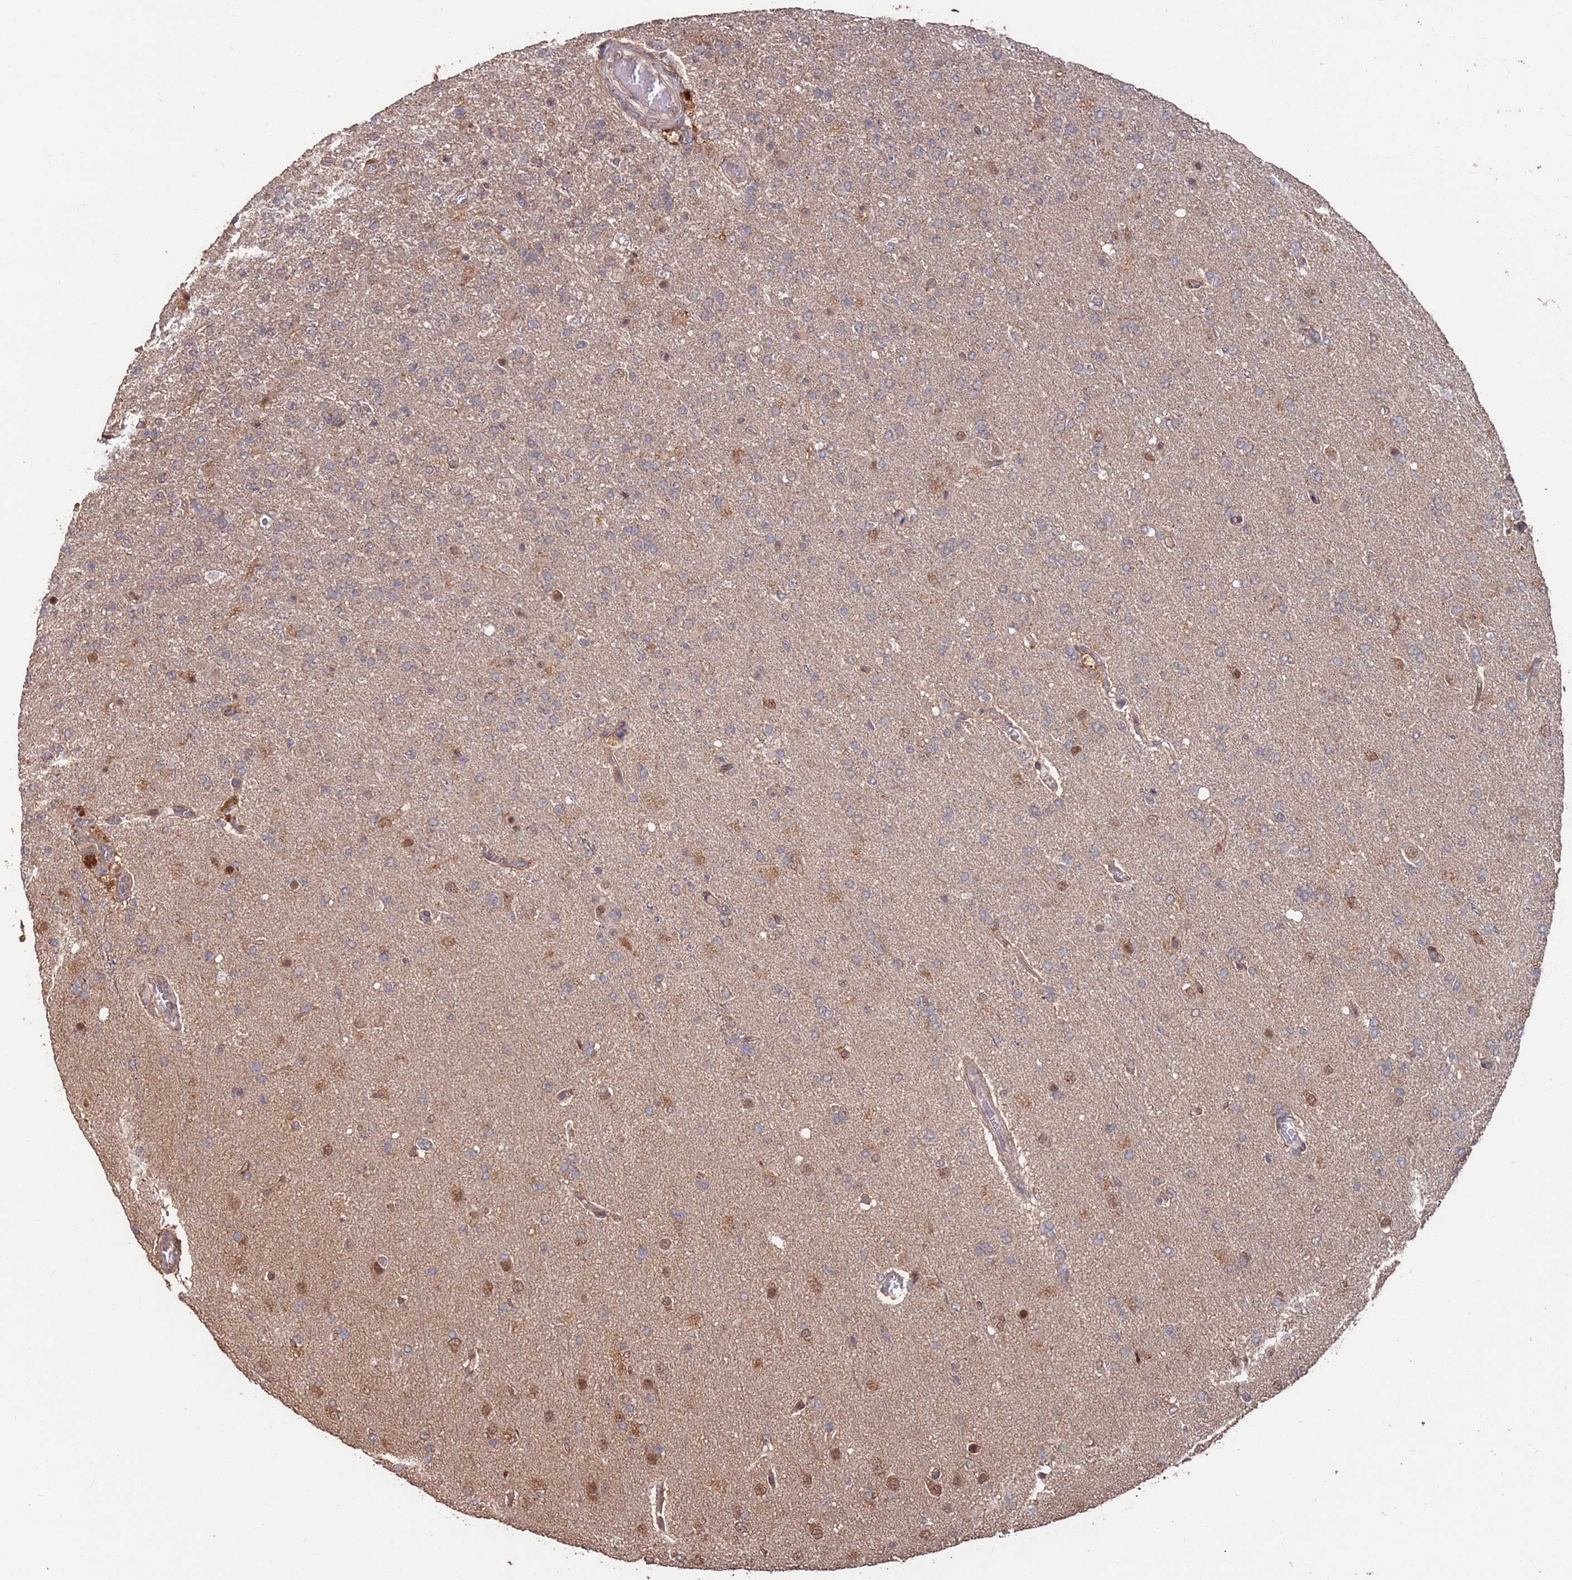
{"staining": {"intensity": "moderate", "quantity": "<25%", "location": "cytoplasmic/membranous,nuclear"}, "tissue": "glioma", "cell_type": "Tumor cells", "image_type": "cancer", "snomed": [{"axis": "morphology", "description": "Glioma, malignant, High grade"}, {"axis": "topography", "description": "Brain"}], "caption": "Immunohistochemical staining of human glioma demonstrates low levels of moderate cytoplasmic/membranous and nuclear protein expression in approximately <25% of tumor cells.", "gene": "PRR7", "patient": {"sex": "female", "age": 74}}